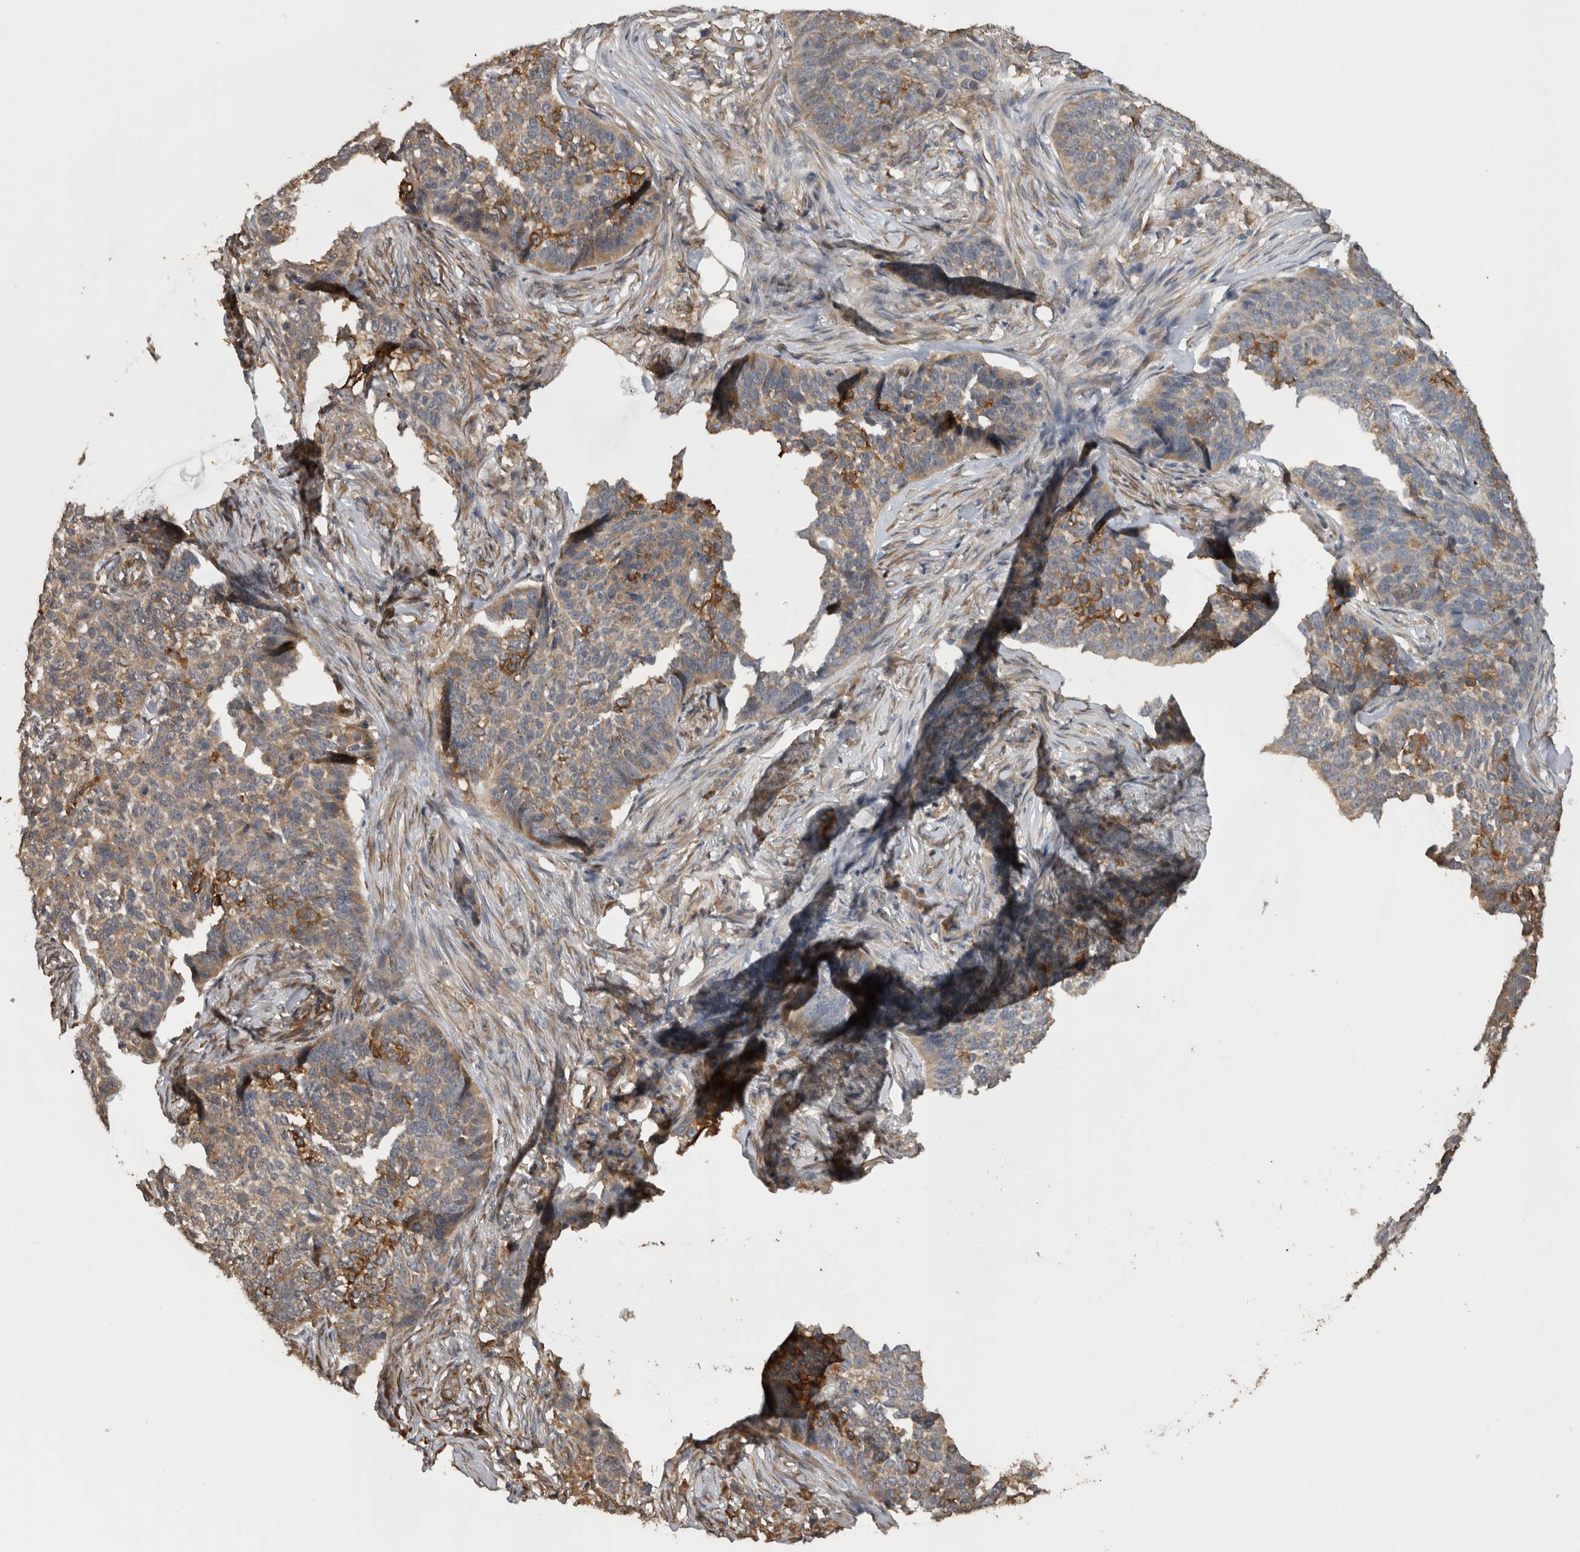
{"staining": {"intensity": "moderate", "quantity": "25%-75%", "location": "cytoplasmic/membranous"}, "tissue": "skin cancer", "cell_type": "Tumor cells", "image_type": "cancer", "snomed": [{"axis": "morphology", "description": "Basal cell carcinoma"}, {"axis": "topography", "description": "Skin"}], "caption": "Skin cancer stained for a protein displays moderate cytoplasmic/membranous positivity in tumor cells. (Brightfield microscopy of DAB IHC at high magnification).", "gene": "TMED7", "patient": {"sex": "male", "age": 85}}